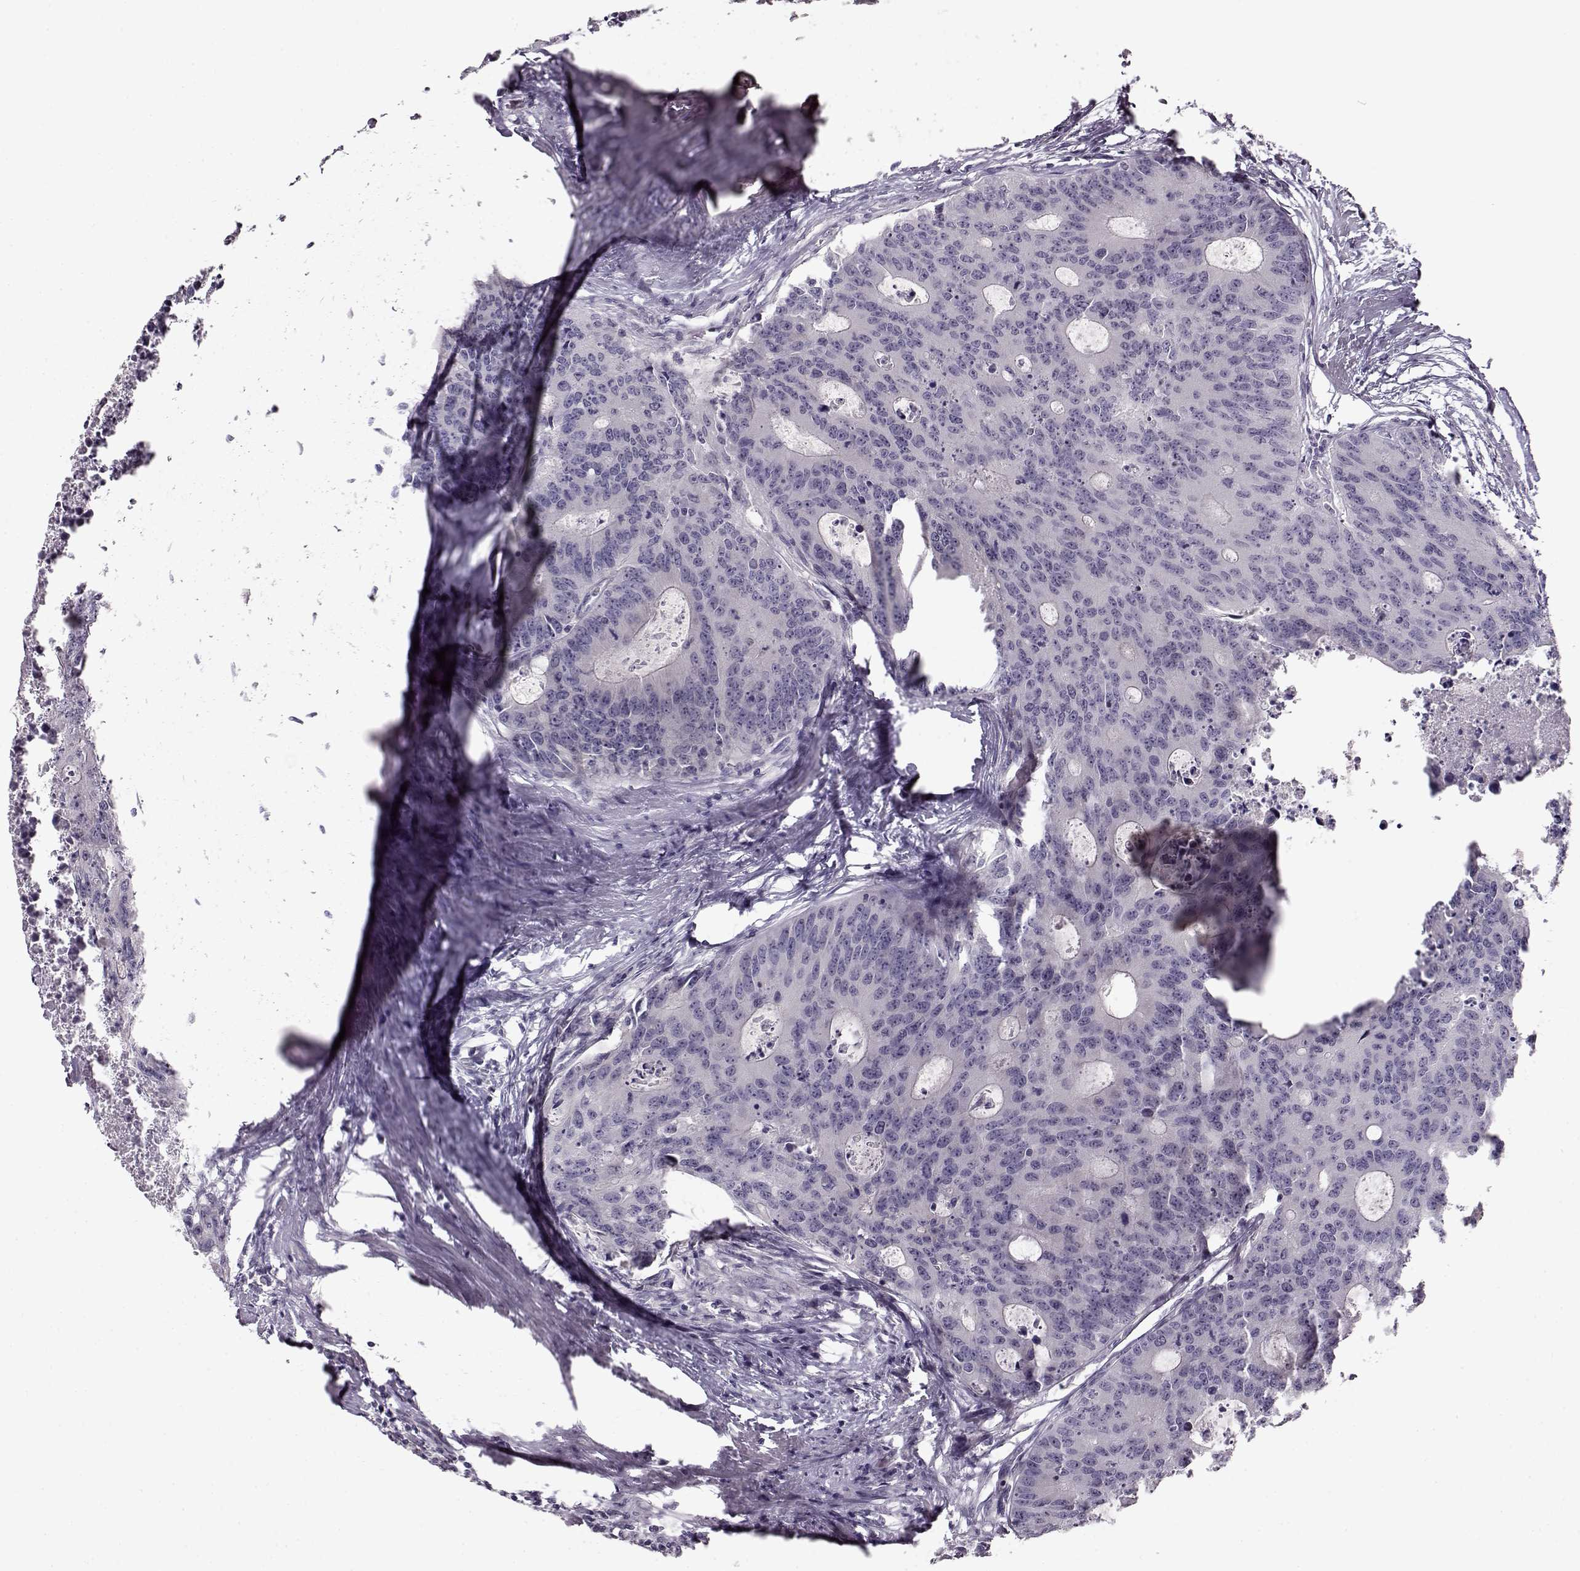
{"staining": {"intensity": "negative", "quantity": "none", "location": "none"}, "tissue": "colorectal cancer", "cell_type": "Tumor cells", "image_type": "cancer", "snomed": [{"axis": "morphology", "description": "Adenocarcinoma, NOS"}, {"axis": "topography", "description": "Colon"}], "caption": "An image of human colorectal cancer is negative for staining in tumor cells.", "gene": "RP1L1", "patient": {"sex": "male", "age": 67}}